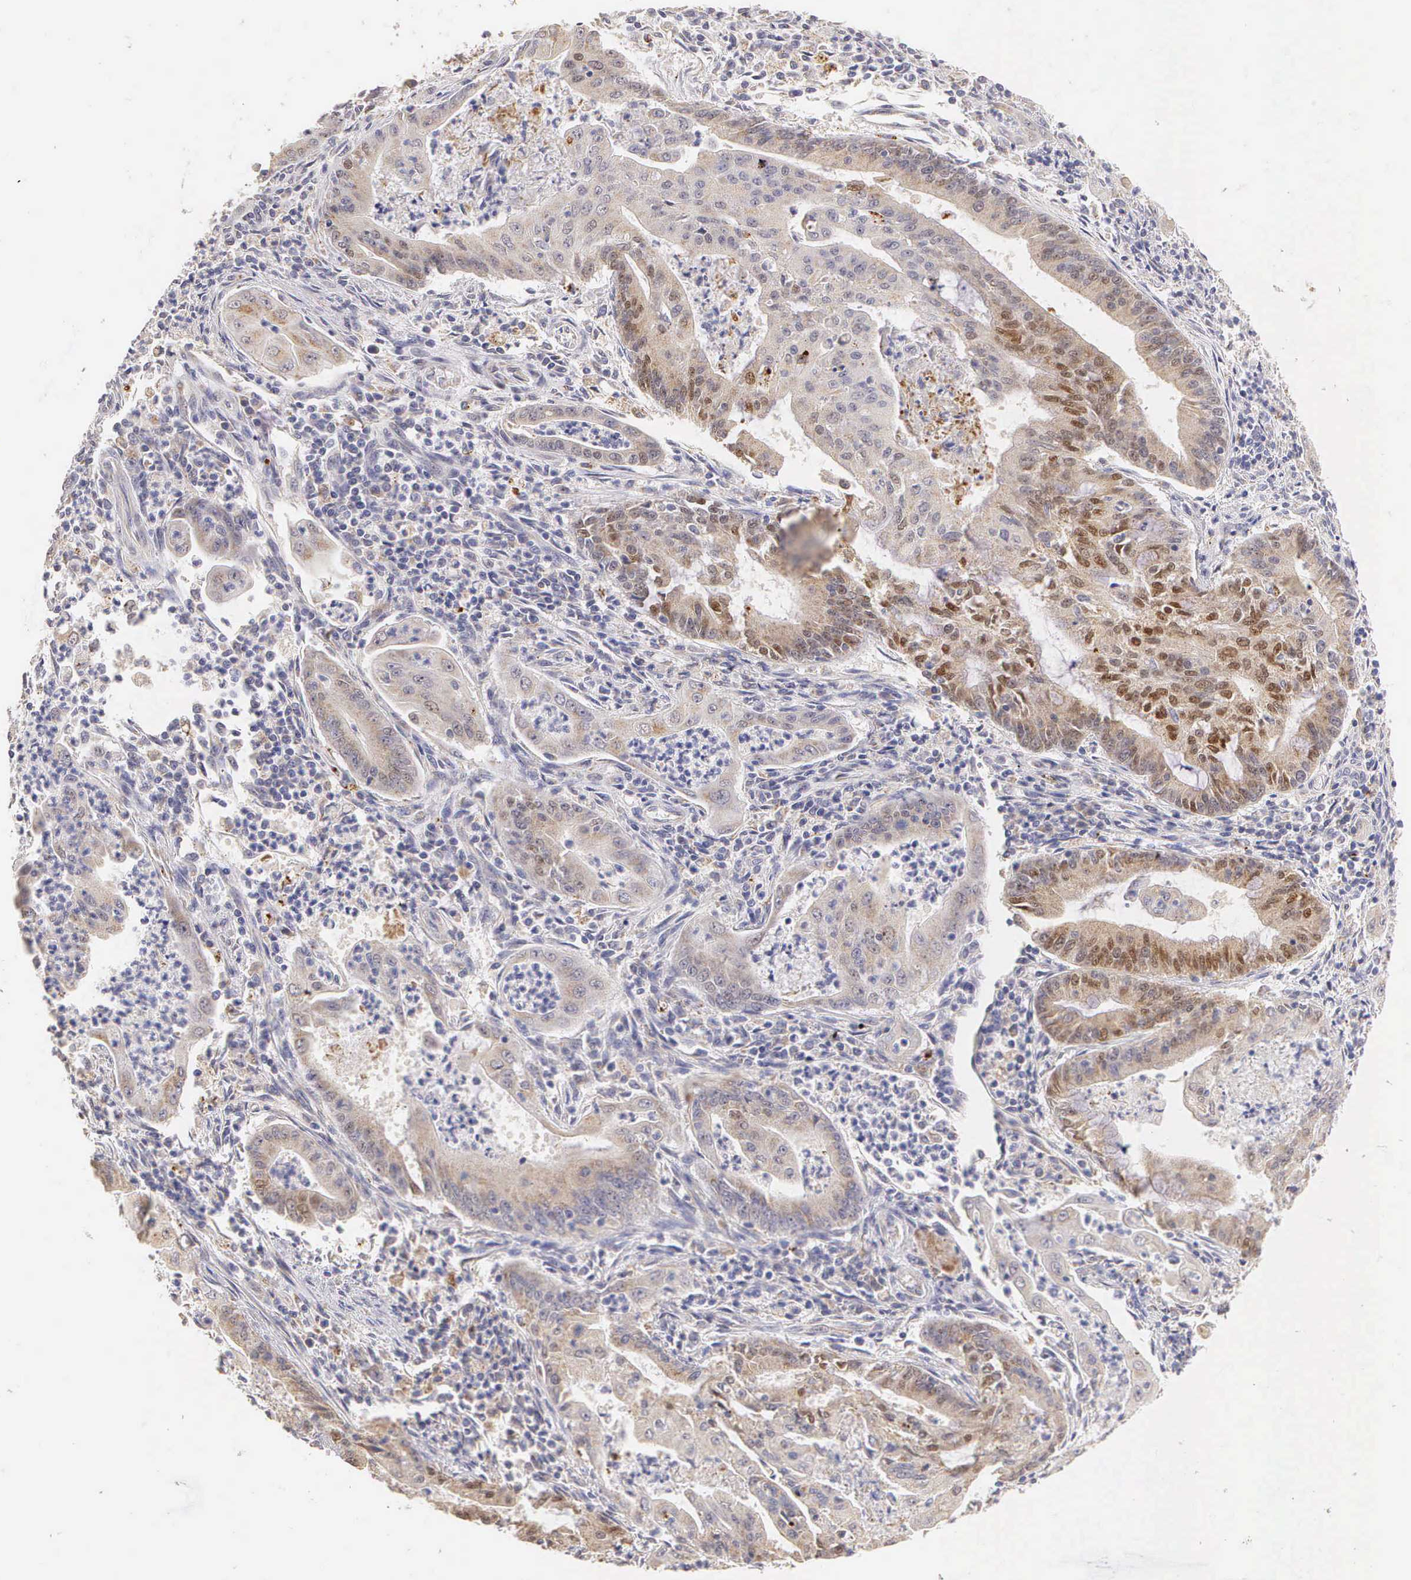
{"staining": {"intensity": "weak", "quantity": "25%-75%", "location": "cytoplasmic/membranous"}, "tissue": "endometrial cancer", "cell_type": "Tumor cells", "image_type": "cancer", "snomed": [{"axis": "morphology", "description": "Adenocarcinoma, NOS"}, {"axis": "topography", "description": "Endometrium"}], "caption": "DAB (3,3'-diaminobenzidine) immunohistochemical staining of human endometrial cancer (adenocarcinoma) demonstrates weak cytoplasmic/membranous protein positivity in approximately 25%-75% of tumor cells.", "gene": "ESR1", "patient": {"sex": "female", "age": 63}}